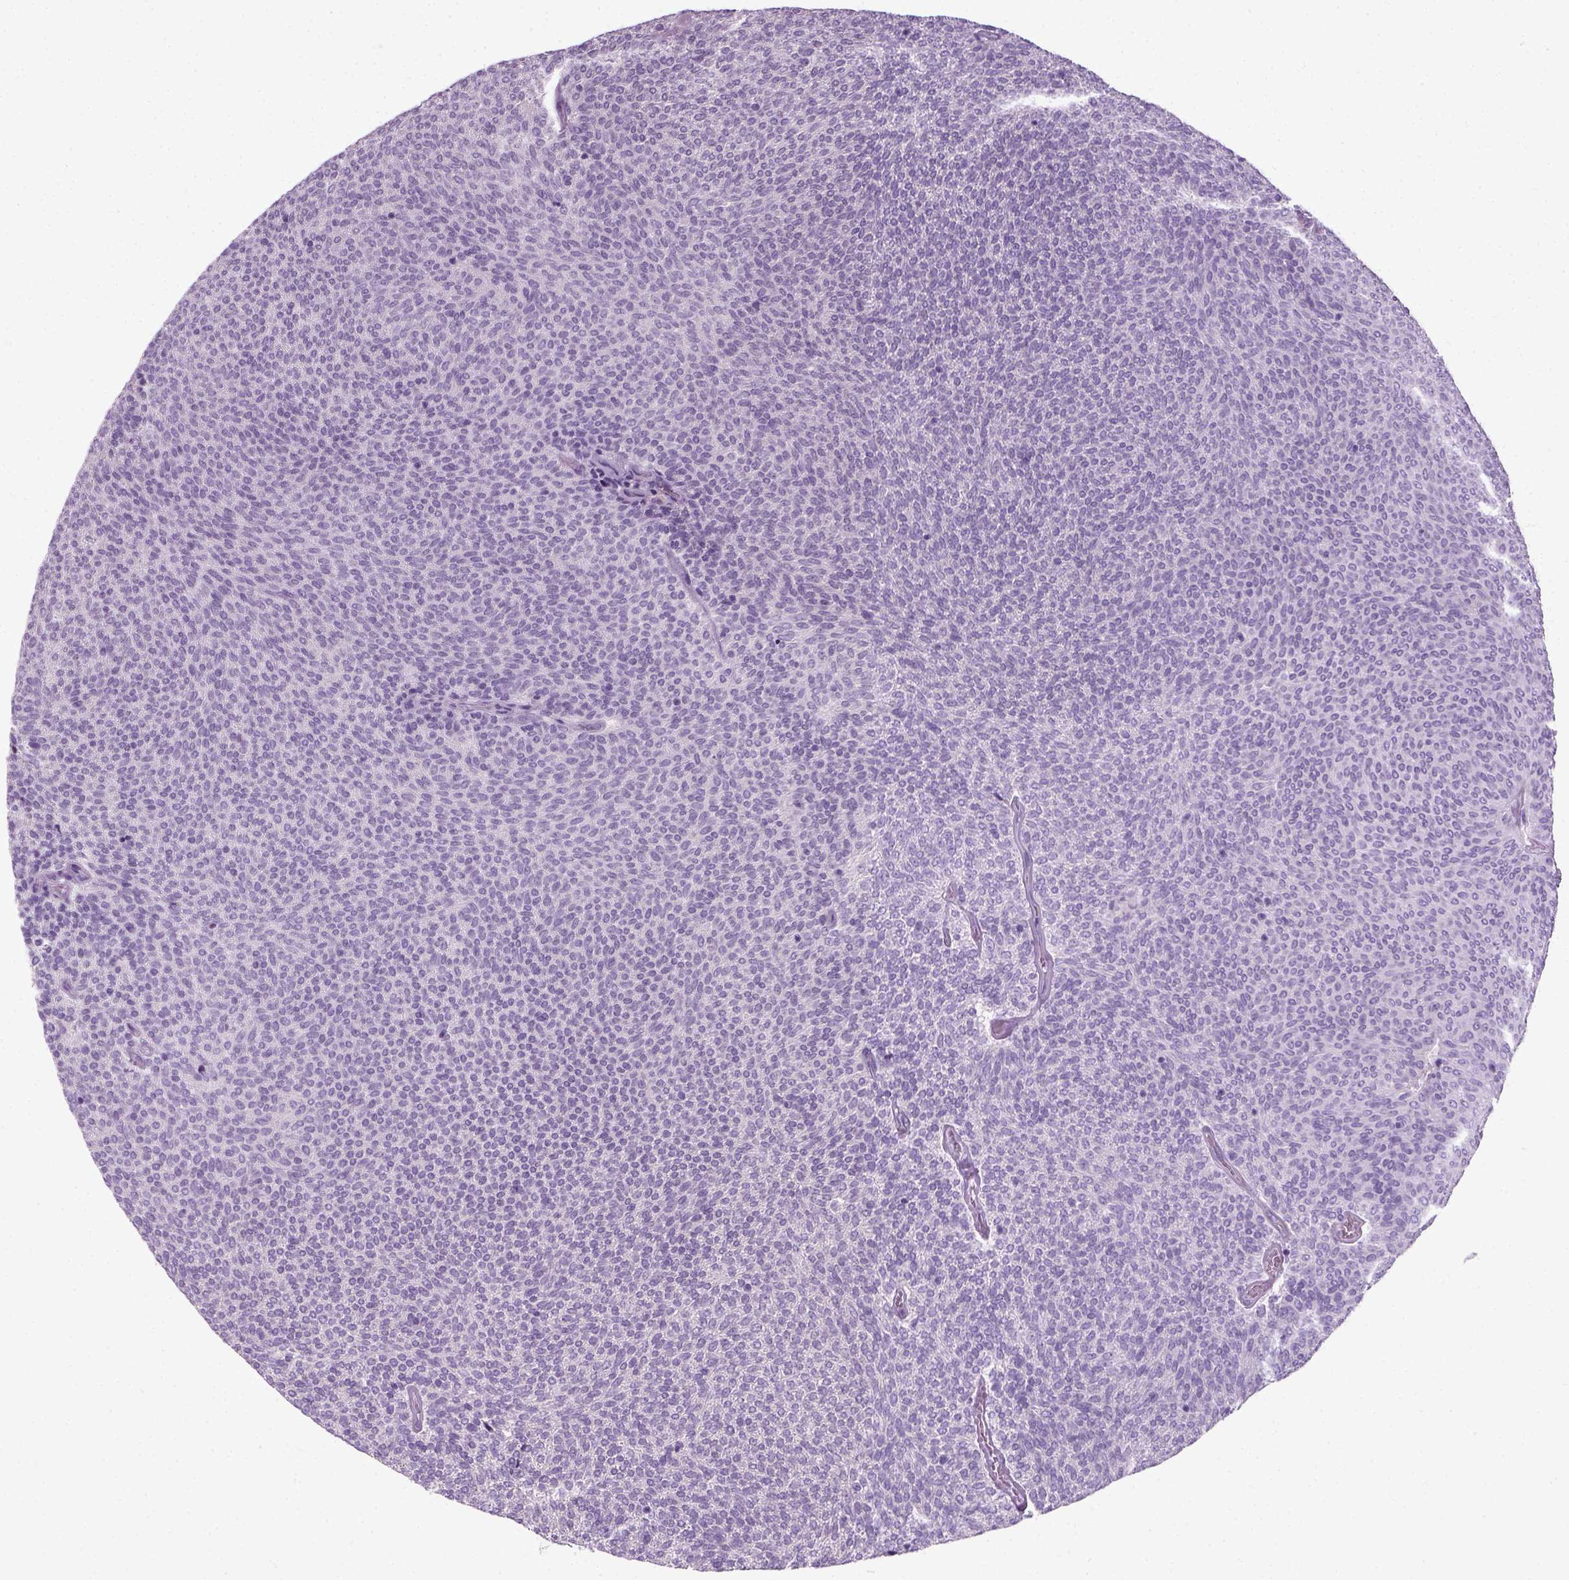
{"staining": {"intensity": "negative", "quantity": "none", "location": "none"}, "tissue": "urothelial cancer", "cell_type": "Tumor cells", "image_type": "cancer", "snomed": [{"axis": "morphology", "description": "Urothelial carcinoma, Low grade"}, {"axis": "topography", "description": "Urinary bladder"}], "caption": "High magnification brightfield microscopy of urothelial cancer stained with DAB (brown) and counterstained with hematoxylin (blue): tumor cells show no significant positivity.", "gene": "SLC12A5", "patient": {"sex": "male", "age": 77}}